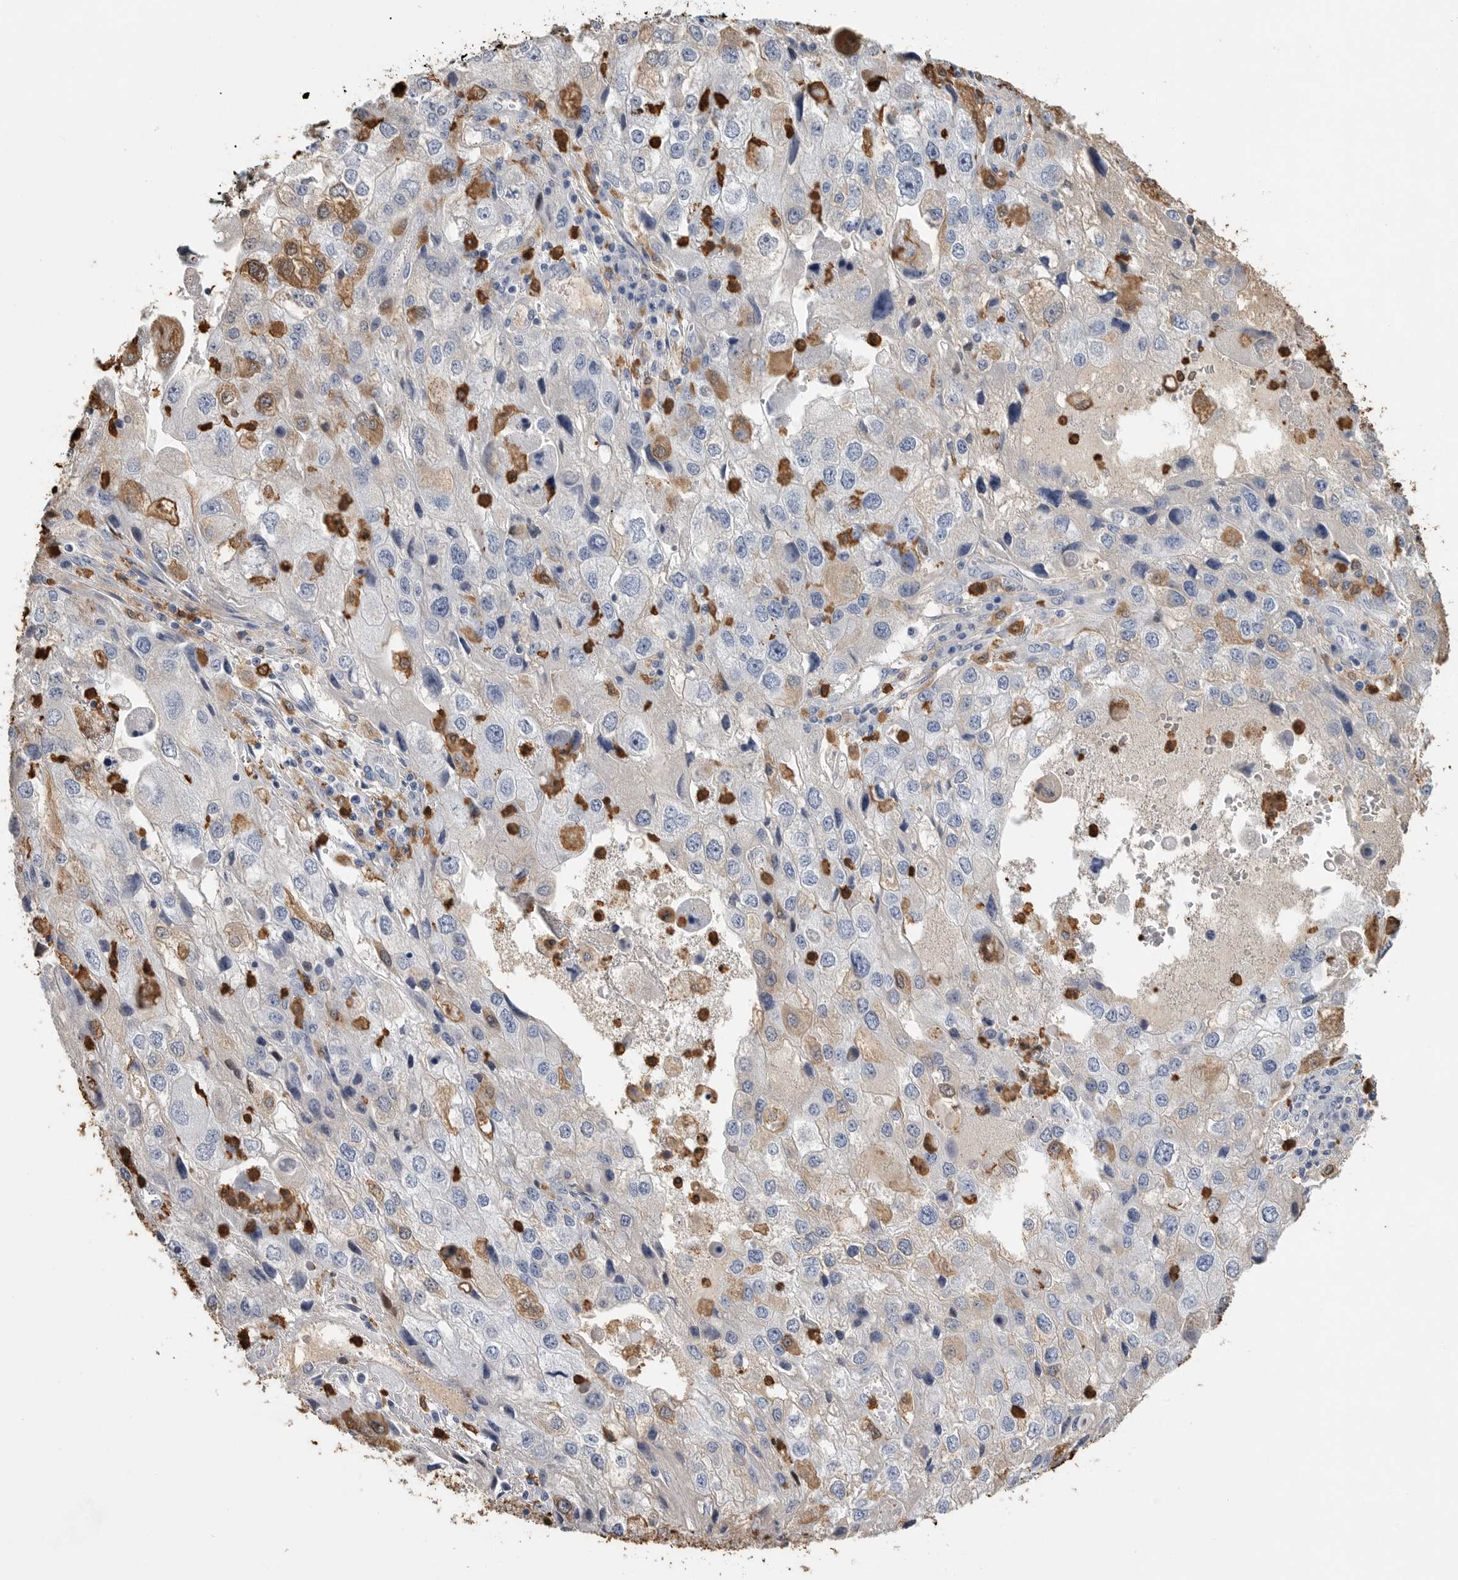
{"staining": {"intensity": "moderate", "quantity": "<25%", "location": "cytoplasmic/membranous"}, "tissue": "endometrial cancer", "cell_type": "Tumor cells", "image_type": "cancer", "snomed": [{"axis": "morphology", "description": "Adenocarcinoma, NOS"}, {"axis": "topography", "description": "Endometrium"}], "caption": "A low amount of moderate cytoplasmic/membranous expression is identified in about <25% of tumor cells in endometrial adenocarcinoma tissue.", "gene": "CYB561D1", "patient": {"sex": "female", "age": 49}}